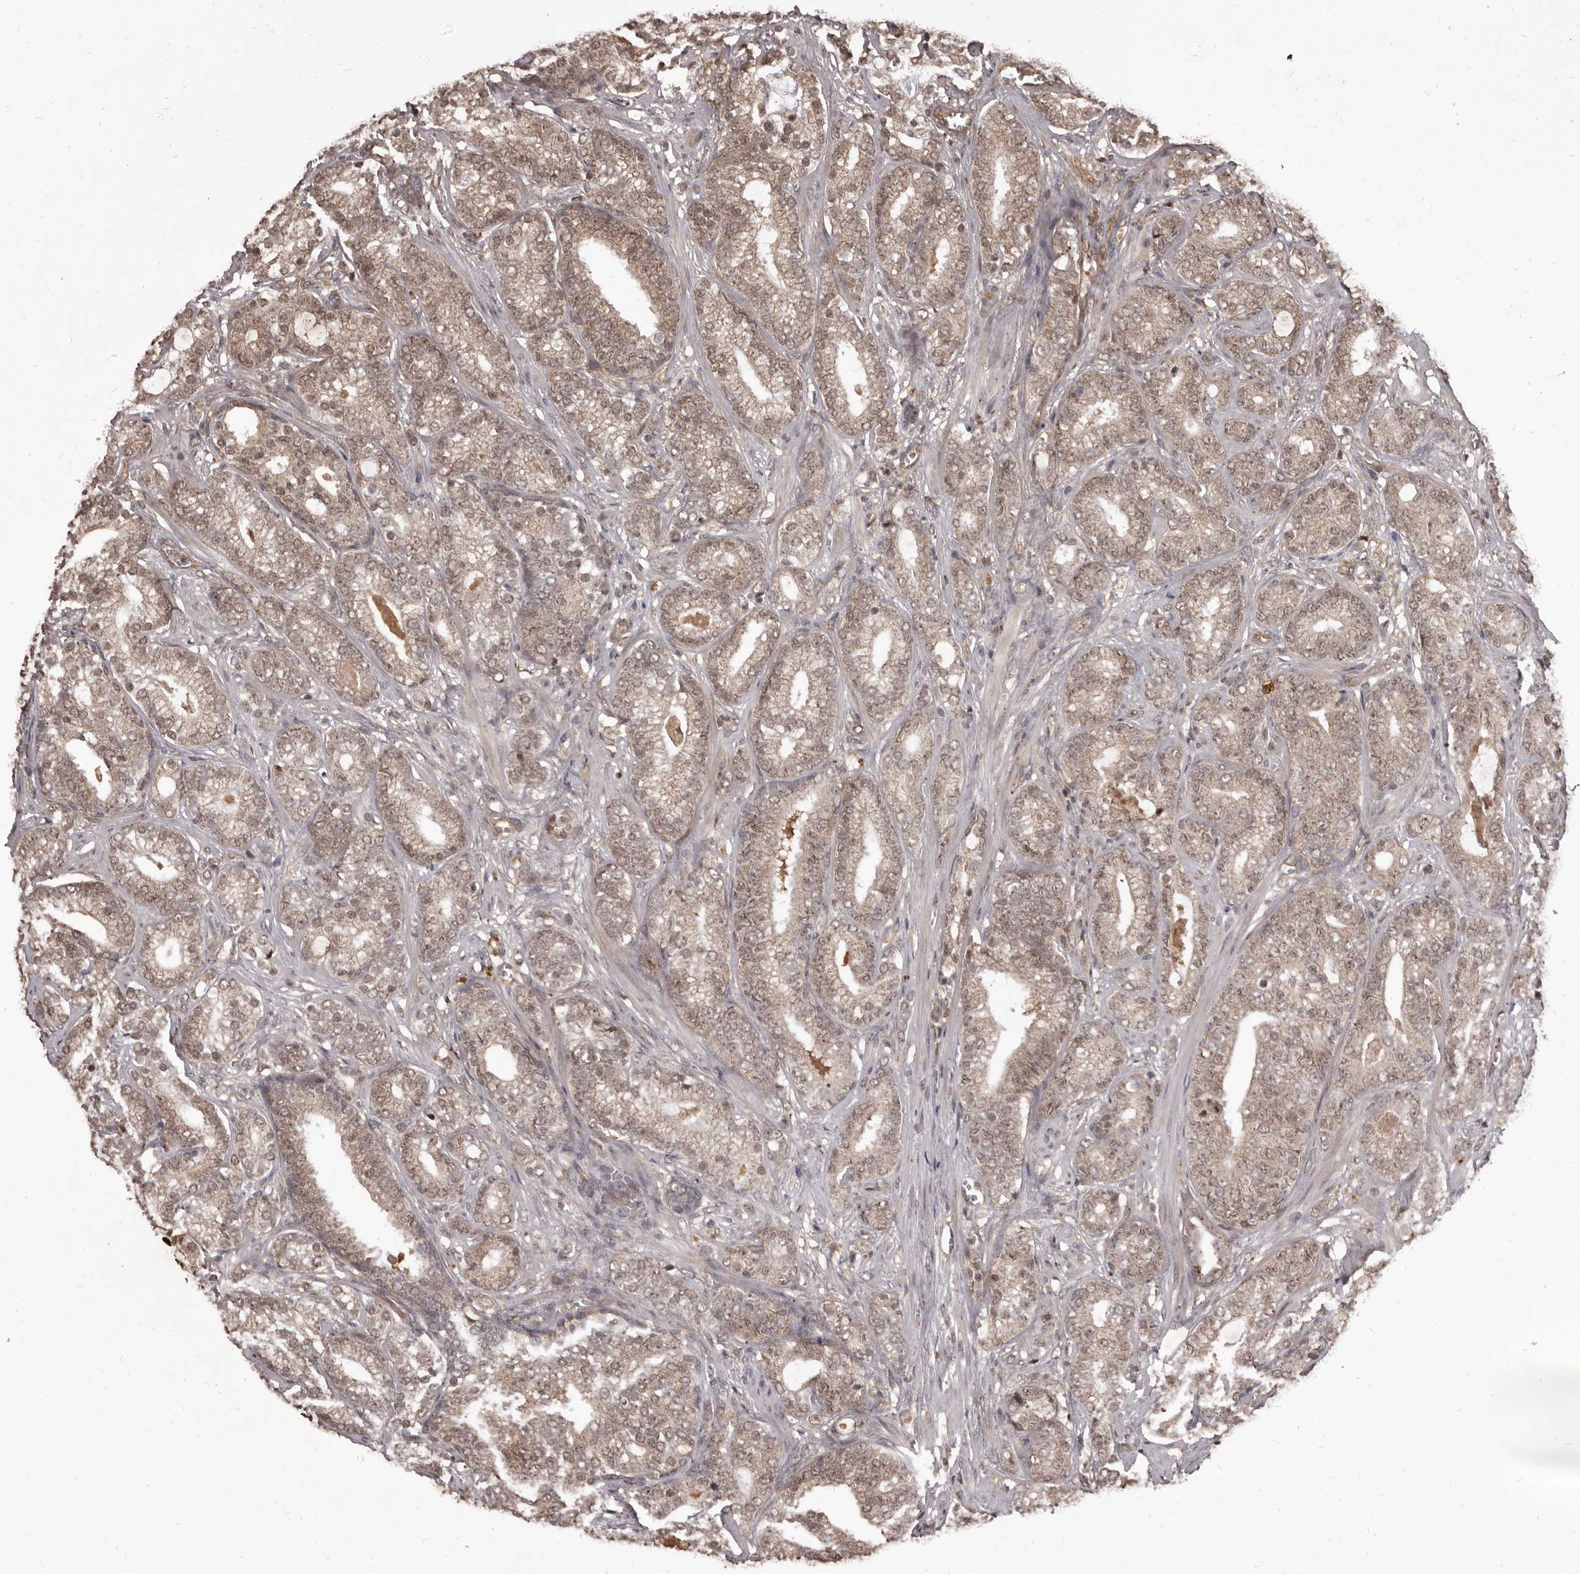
{"staining": {"intensity": "weak", "quantity": ">75%", "location": "cytoplasmic/membranous,nuclear"}, "tissue": "prostate cancer", "cell_type": "Tumor cells", "image_type": "cancer", "snomed": [{"axis": "morphology", "description": "Adenocarcinoma, High grade"}, {"axis": "topography", "description": "Prostate and seminal vesicle, NOS"}], "caption": "Protein expression analysis of high-grade adenocarcinoma (prostate) shows weak cytoplasmic/membranous and nuclear staining in approximately >75% of tumor cells.", "gene": "AHR", "patient": {"sex": "male", "age": 67}}